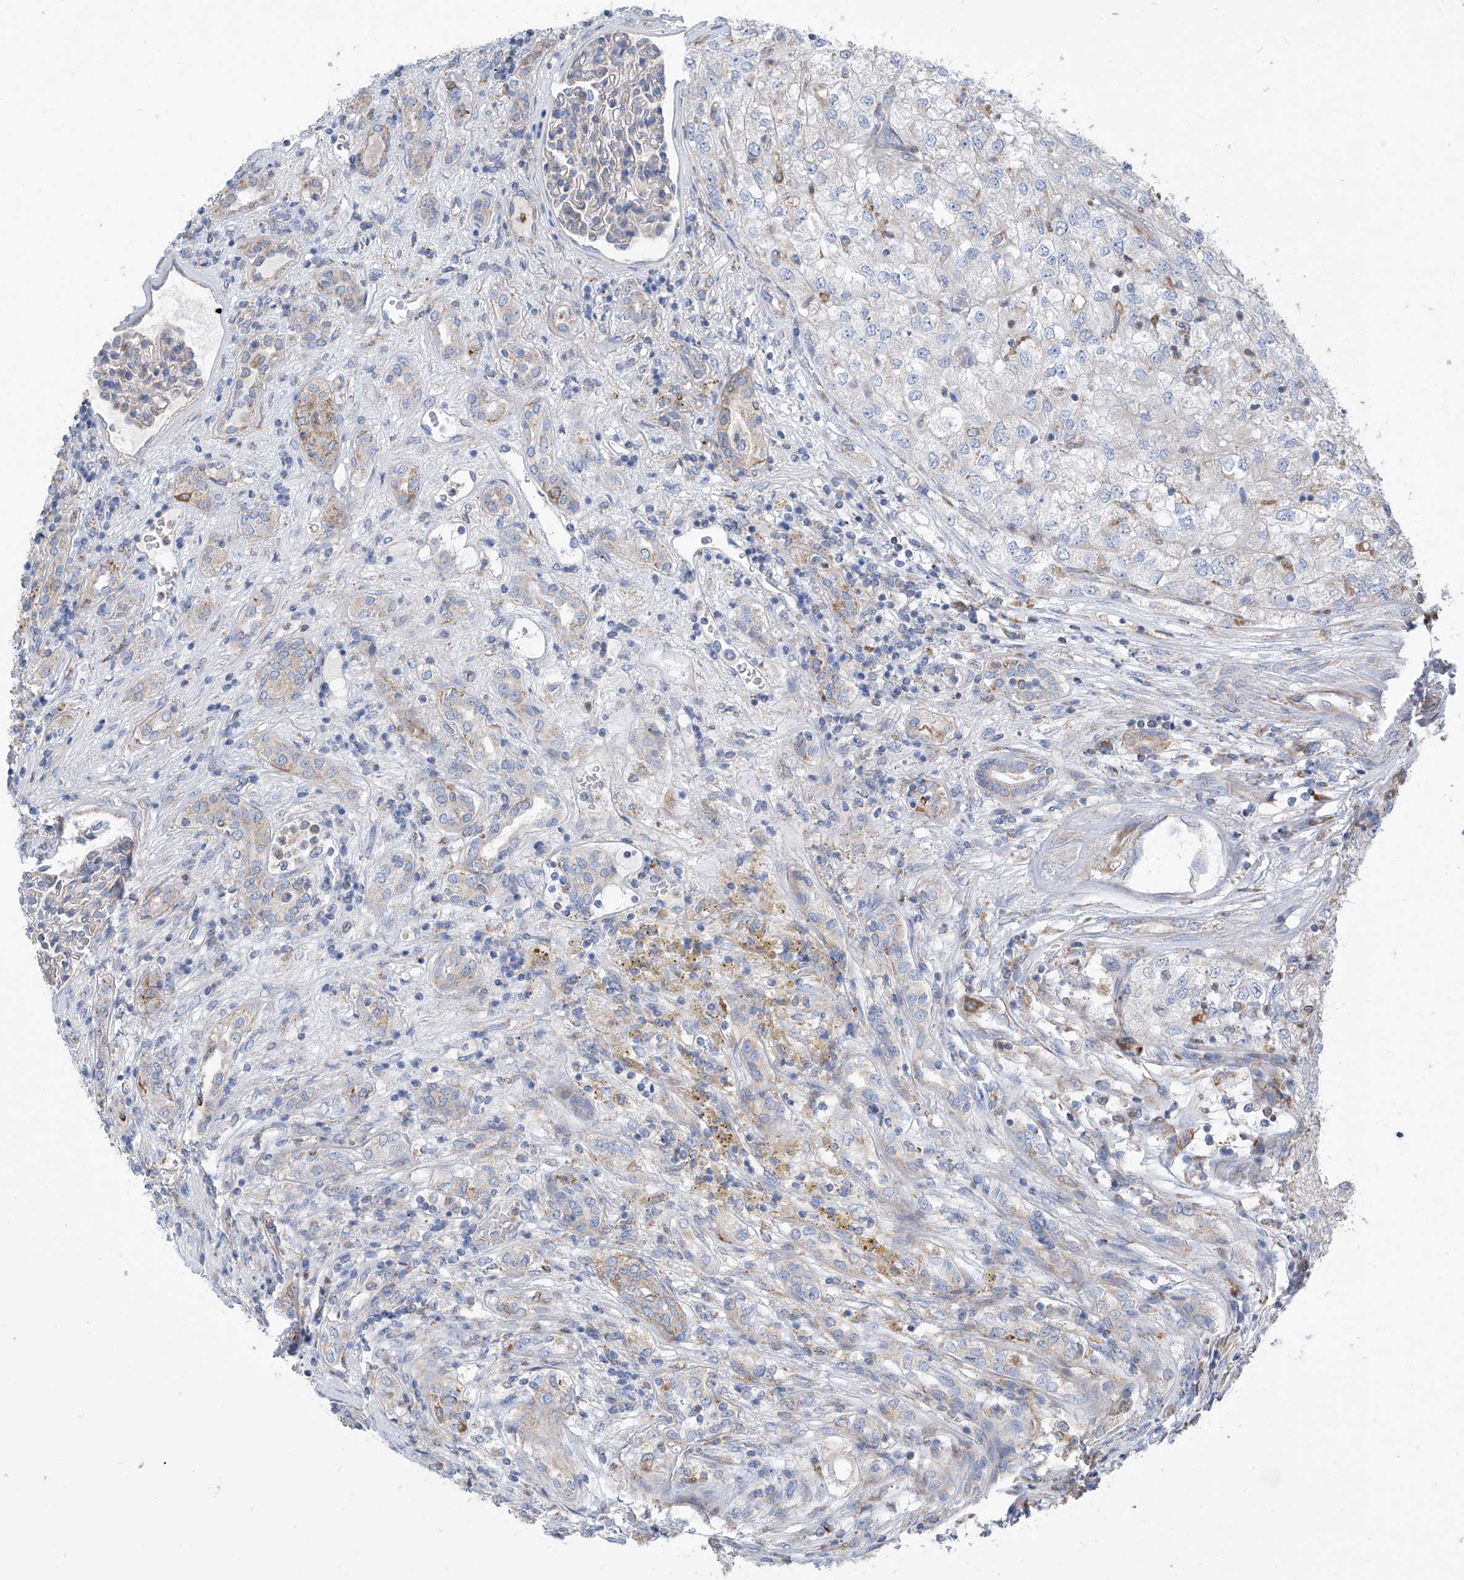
{"staining": {"intensity": "negative", "quantity": "none", "location": "none"}, "tissue": "renal cancer", "cell_type": "Tumor cells", "image_type": "cancer", "snomed": [{"axis": "morphology", "description": "Adenocarcinoma, NOS"}, {"axis": "topography", "description": "Kidney"}], "caption": "An image of renal adenocarcinoma stained for a protein shows no brown staining in tumor cells.", "gene": "EIF5B", "patient": {"sex": "female", "age": 54}}